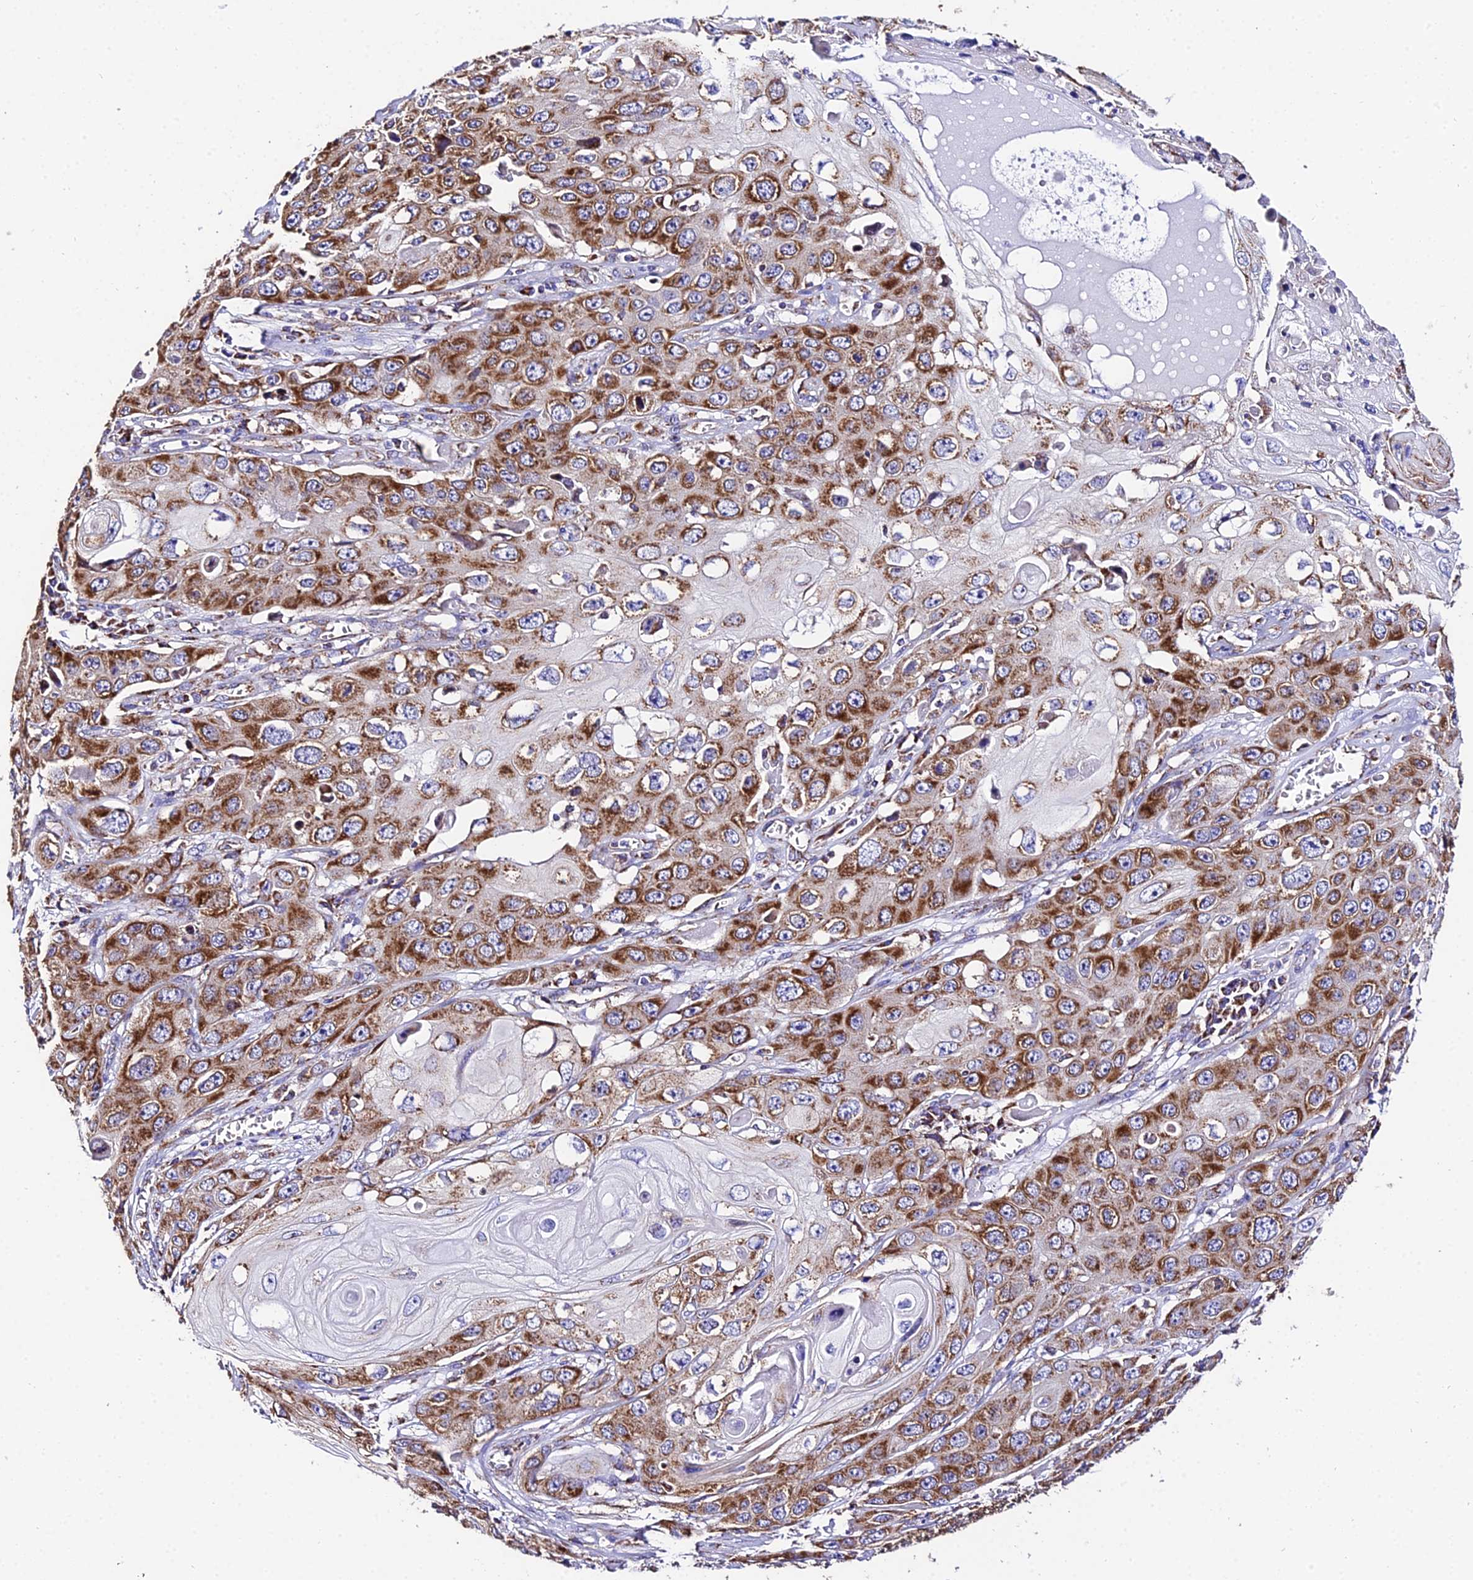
{"staining": {"intensity": "strong", "quantity": ">75%", "location": "cytoplasmic/membranous"}, "tissue": "skin cancer", "cell_type": "Tumor cells", "image_type": "cancer", "snomed": [{"axis": "morphology", "description": "Squamous cell carcinoma, NOS"}, {"axis": "topography", "description": "Skin"}], "caption": "Skin cancer (squamous cell carcinoma) stained with a brown dye displays strong cytoplasmic/membranous positive expression in approximately >75% of tumor cells.", "gene": "OCIAD1", "patient": {"sex": "male", "age": 55}}